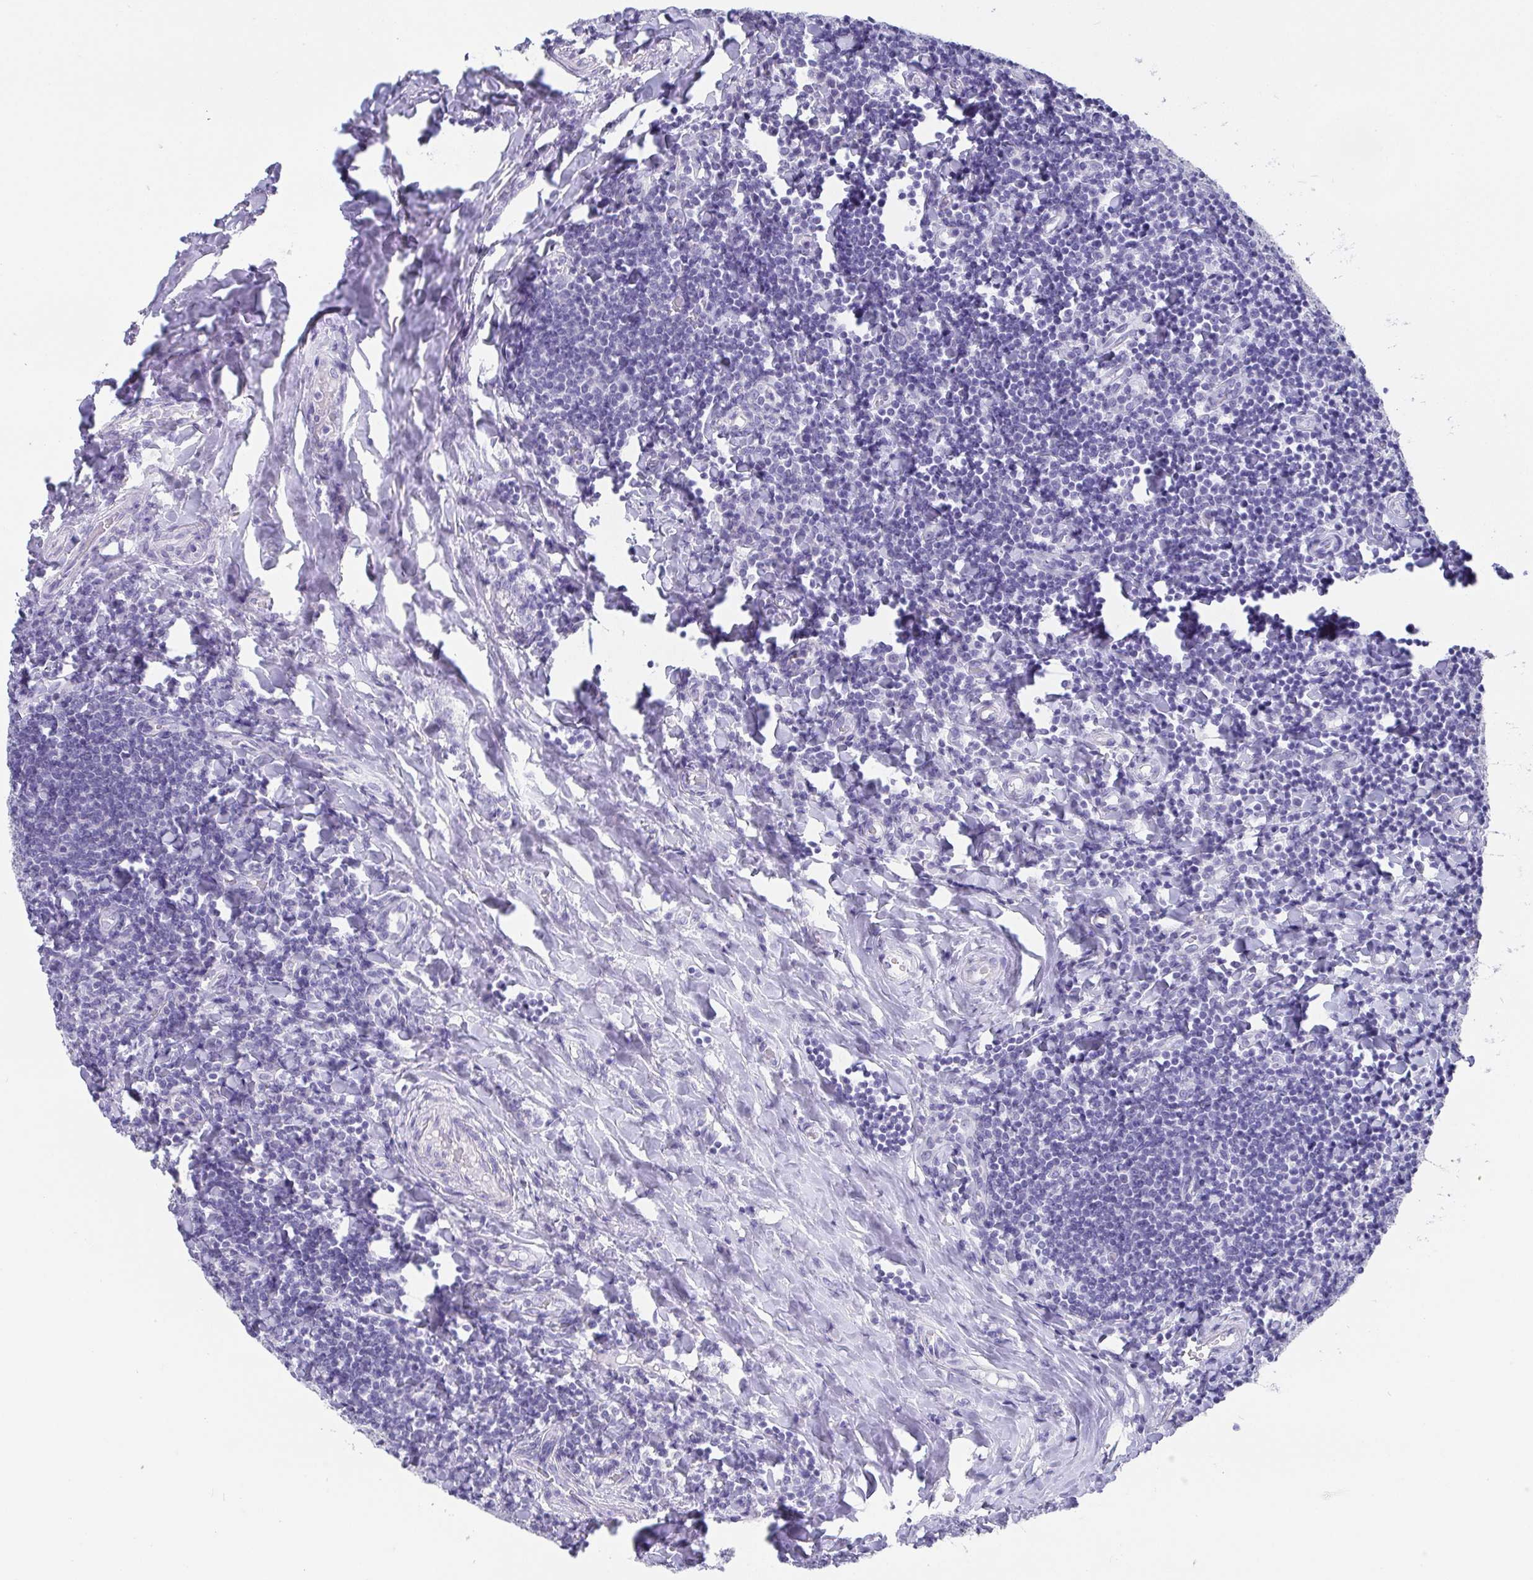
{"staining": {"intensity": "negative", "quantity": "none", "location": "none"}, "tissue": "tonsil", "cell_type": "Germinal center cells", "image_type": "normal", "snomed": [{"axis": "morphology", "description": "Normal tissue, NOS"}, {"axis": "topography", "description": "Tonsil"}], "caption": "This is an IHC micrograph of benign tonsil. There is no positivity in germinal center cells.", "gene": "SCGN", "patient": {"sex": "female", "age": 10}}